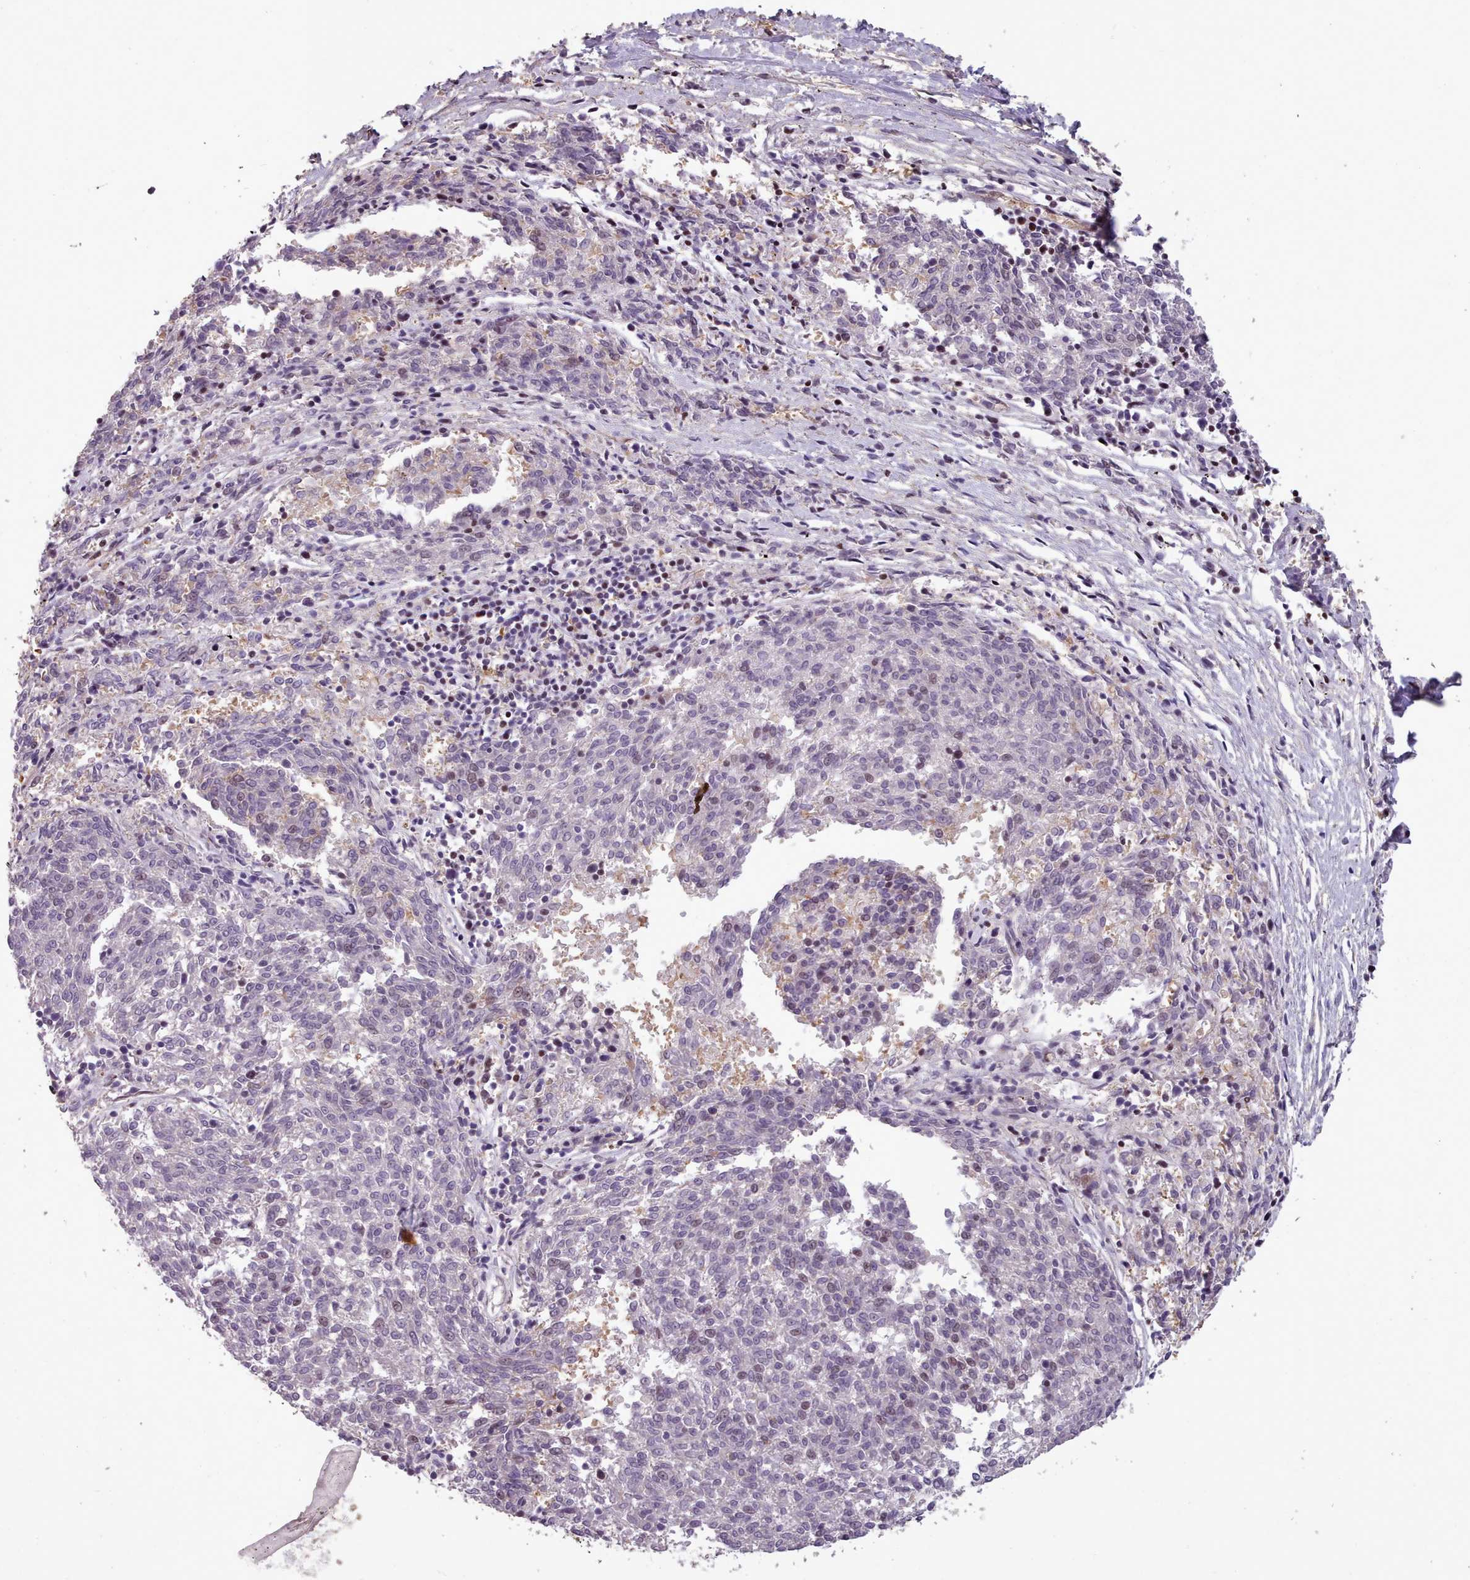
{"staining": {"intensity": "negative", "quantity": "none", "location": "none"}, "tissue": "melanoma", "cell_type": "Tumor cells", "image_type": "cancer", "snomed": [{"axis": "morphology", "description": "Malignant melanoma, NOS"}, {"axis": "topography", "description": "Skin"}], "caption": "Immunohistochemistry (IHC) of human malignant melanoma displays no expression in tumor cells.", "gene": "ENSA", "patient": {"sex": "female", "age": 72}}